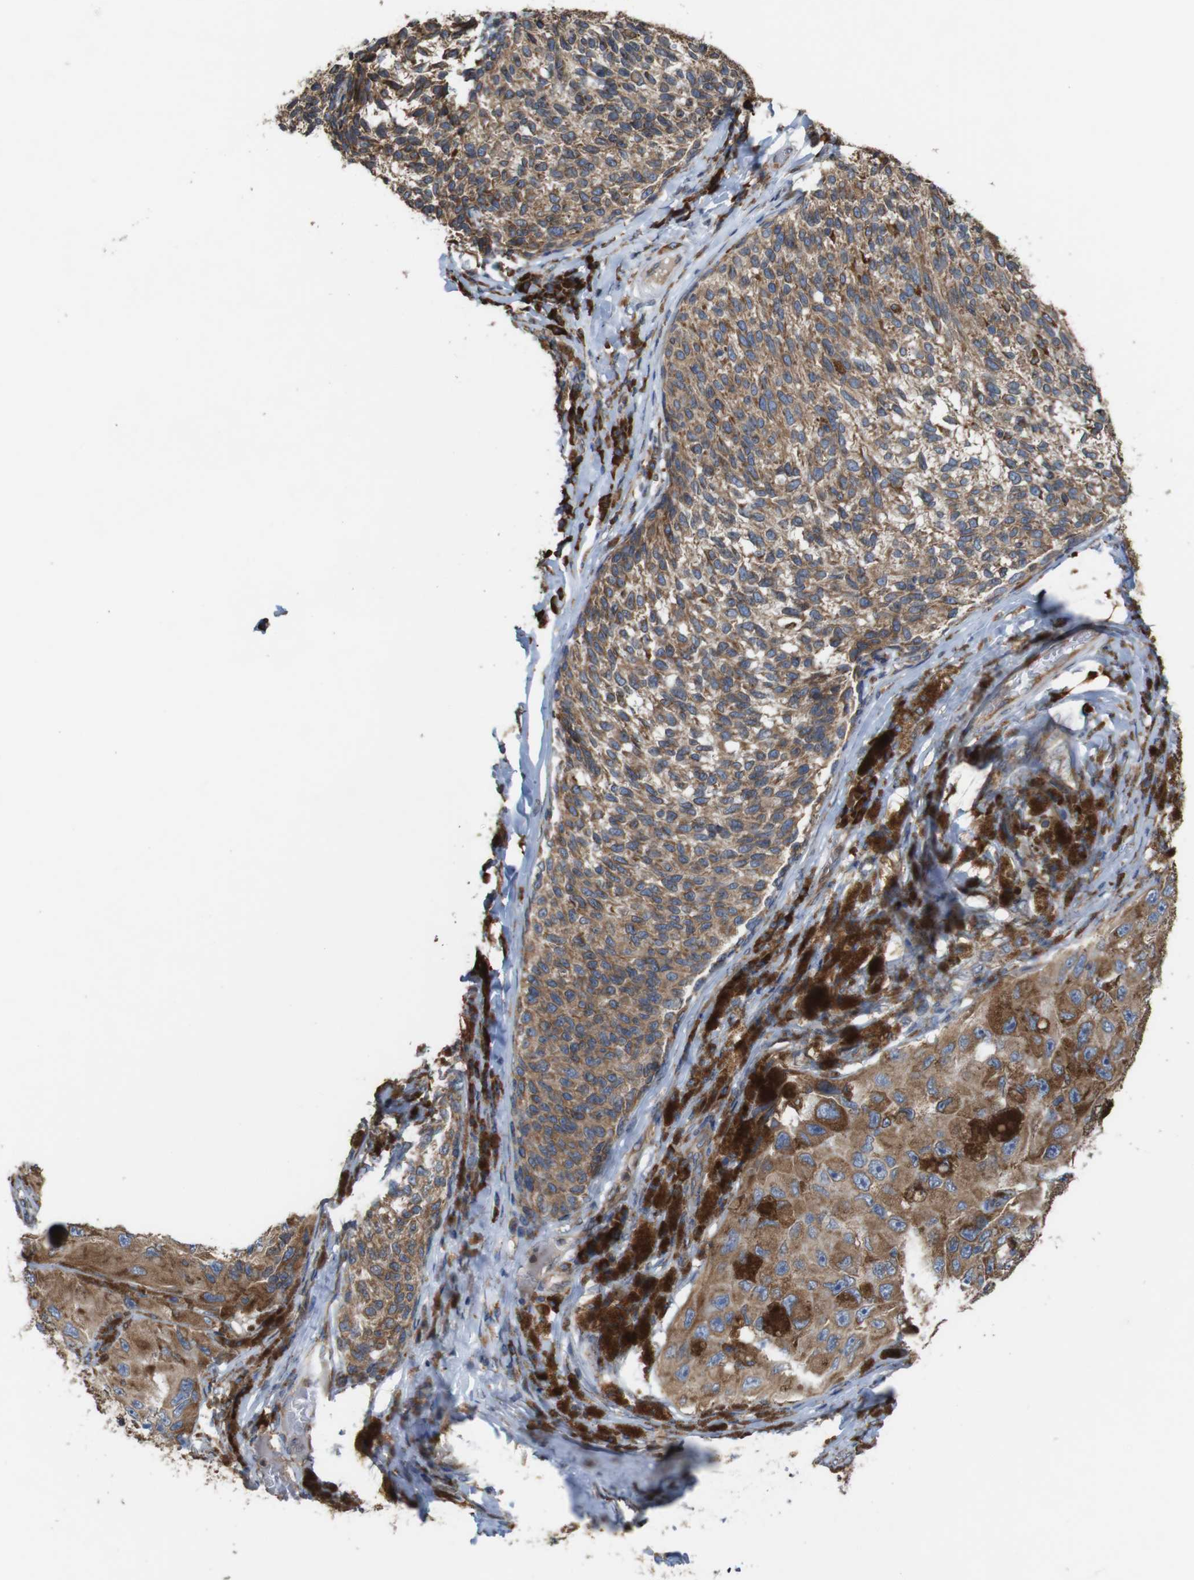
{"staining": {"intensity": "moderate", "quantity": ">75%", "location": "cytoplasmic/membranous"}, "tissue": "melanoma", "cell_type": "Tumor cells", "image_type": "cancer", "snomed": [{"axis": "morphology", "description": "Malignant melanoma, NOS"}, {"axis": "topography", "description": "Skin"}], "caption": "The image reveals immunohistochemical staining of malignant melanoma. There is moderate cytoplasmic/membranous staining is identified in approximately >75% of tumor cells. Ihc stains the protein in brown and the nuclei are stained blue.", "gene": "UGGT1", "patient": {"sex": "female", "age": 73}}